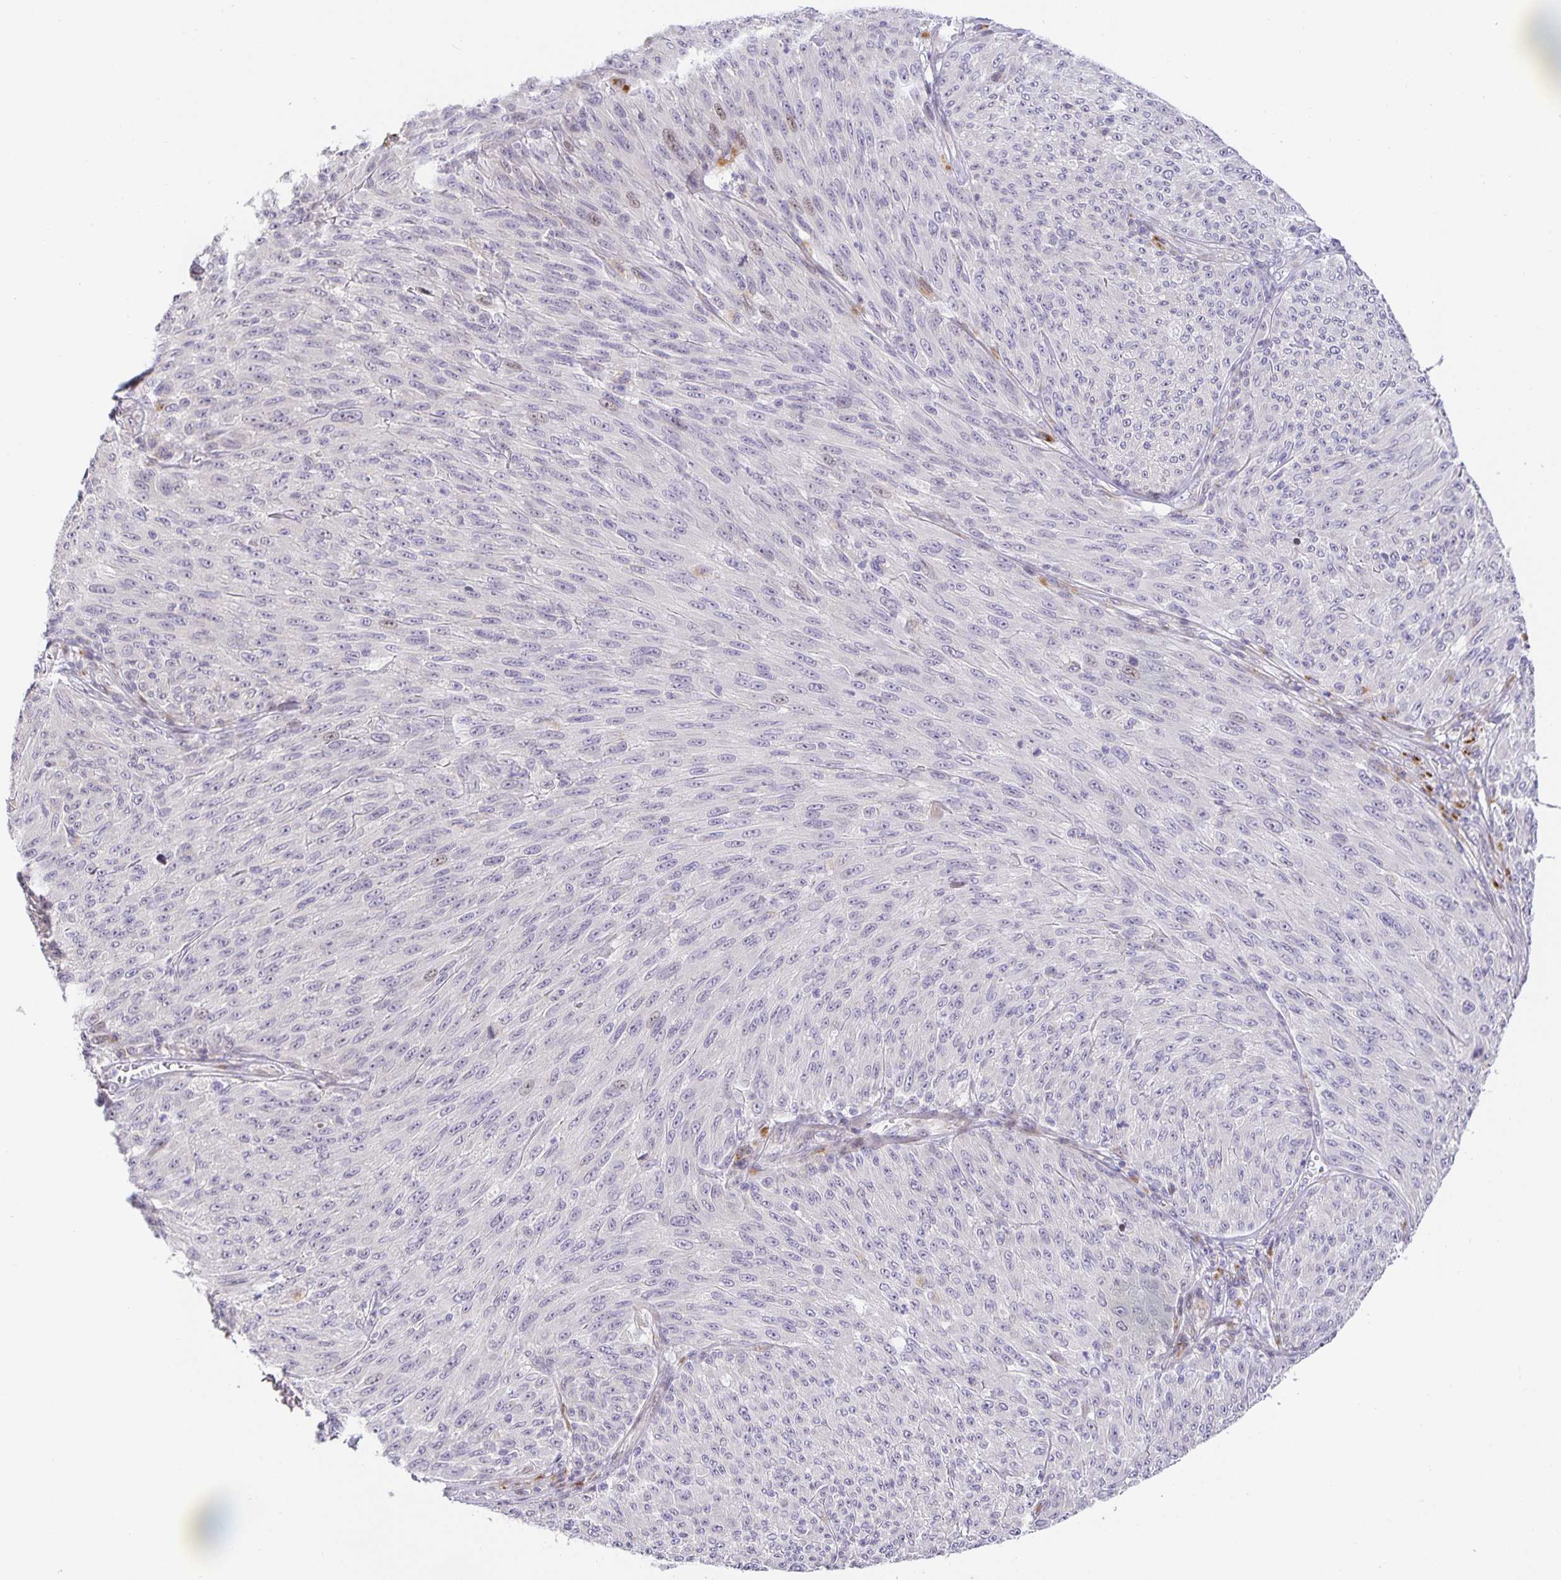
{"staining": {"intensity": "negative", "quantity": "none", "location": "none"}, "tissue": "melanoma", "cell_type": "Tumor cells", "image_type": "cancer", "snomed": [{"axis": "morphology", "description": "Malignant melanoma, NOS"}, {"axis": "topography", "description": "Skin"}], "caption": "Micrograph shows no significant protein staining in tumor cells of malignant melanoma.", "gene": "TJP3", "patient": {"sex": "male", "age": 85}}